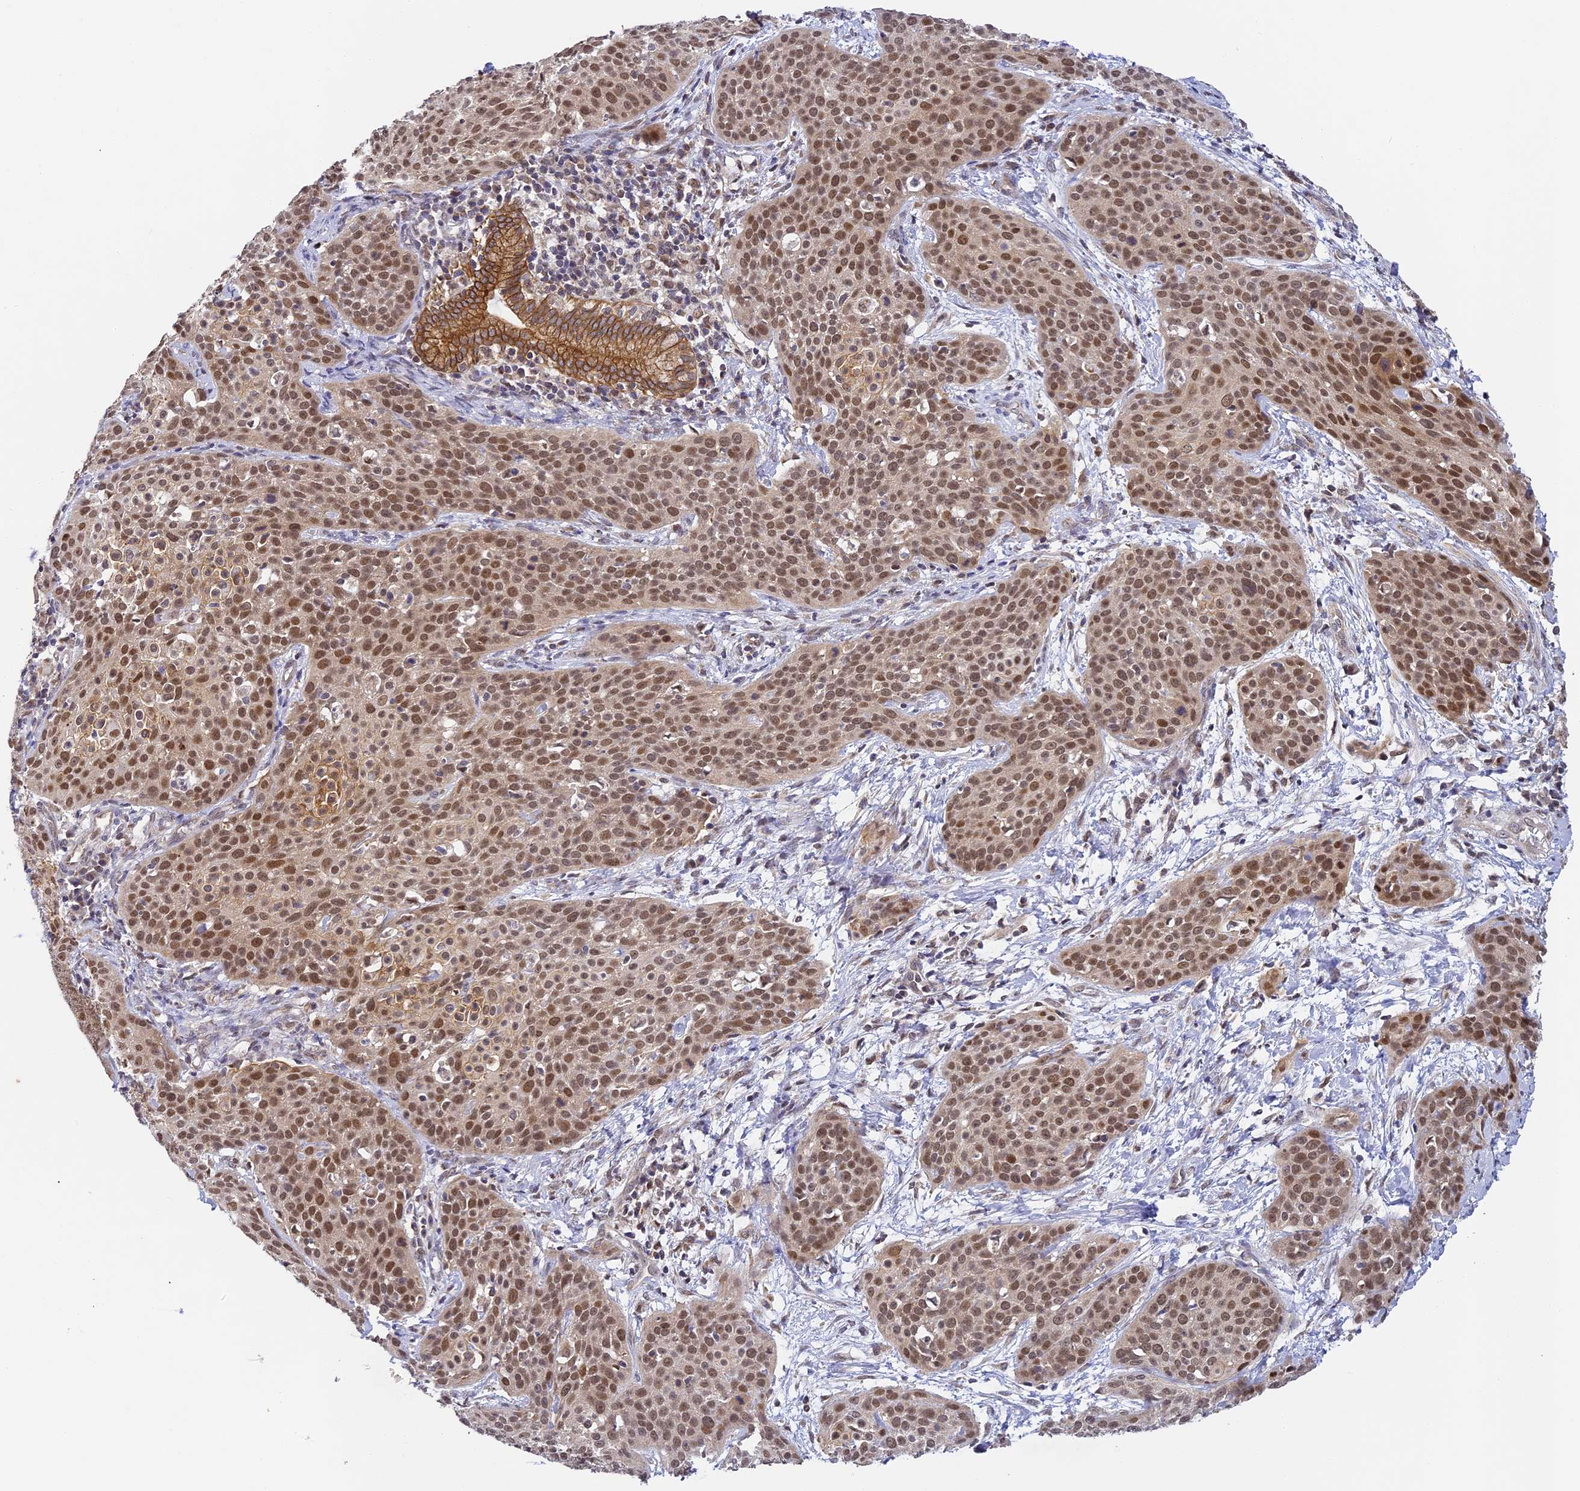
{"staining": {"intensity": "moderate", "quantity": ">75%", "location": "cytoplasmic/membranous,nuclear"}, "tissue": "cervical cancer", "cell_type": "Tumor cells", "image_type": "cancer", "snomed": [{"axis": "morphology", "description": "Squamous cell carcinoma, NOS"}, {"axis": "topography", "description": "Cervix"}], "caption": "An image of human cervical cancer stained for a protein reveals moderate cytoplasmic/membranous and nuclear brown staining in tumor cells.", "gene": "DNAAF10", "patient": {"sex": "female", "age": 38}}